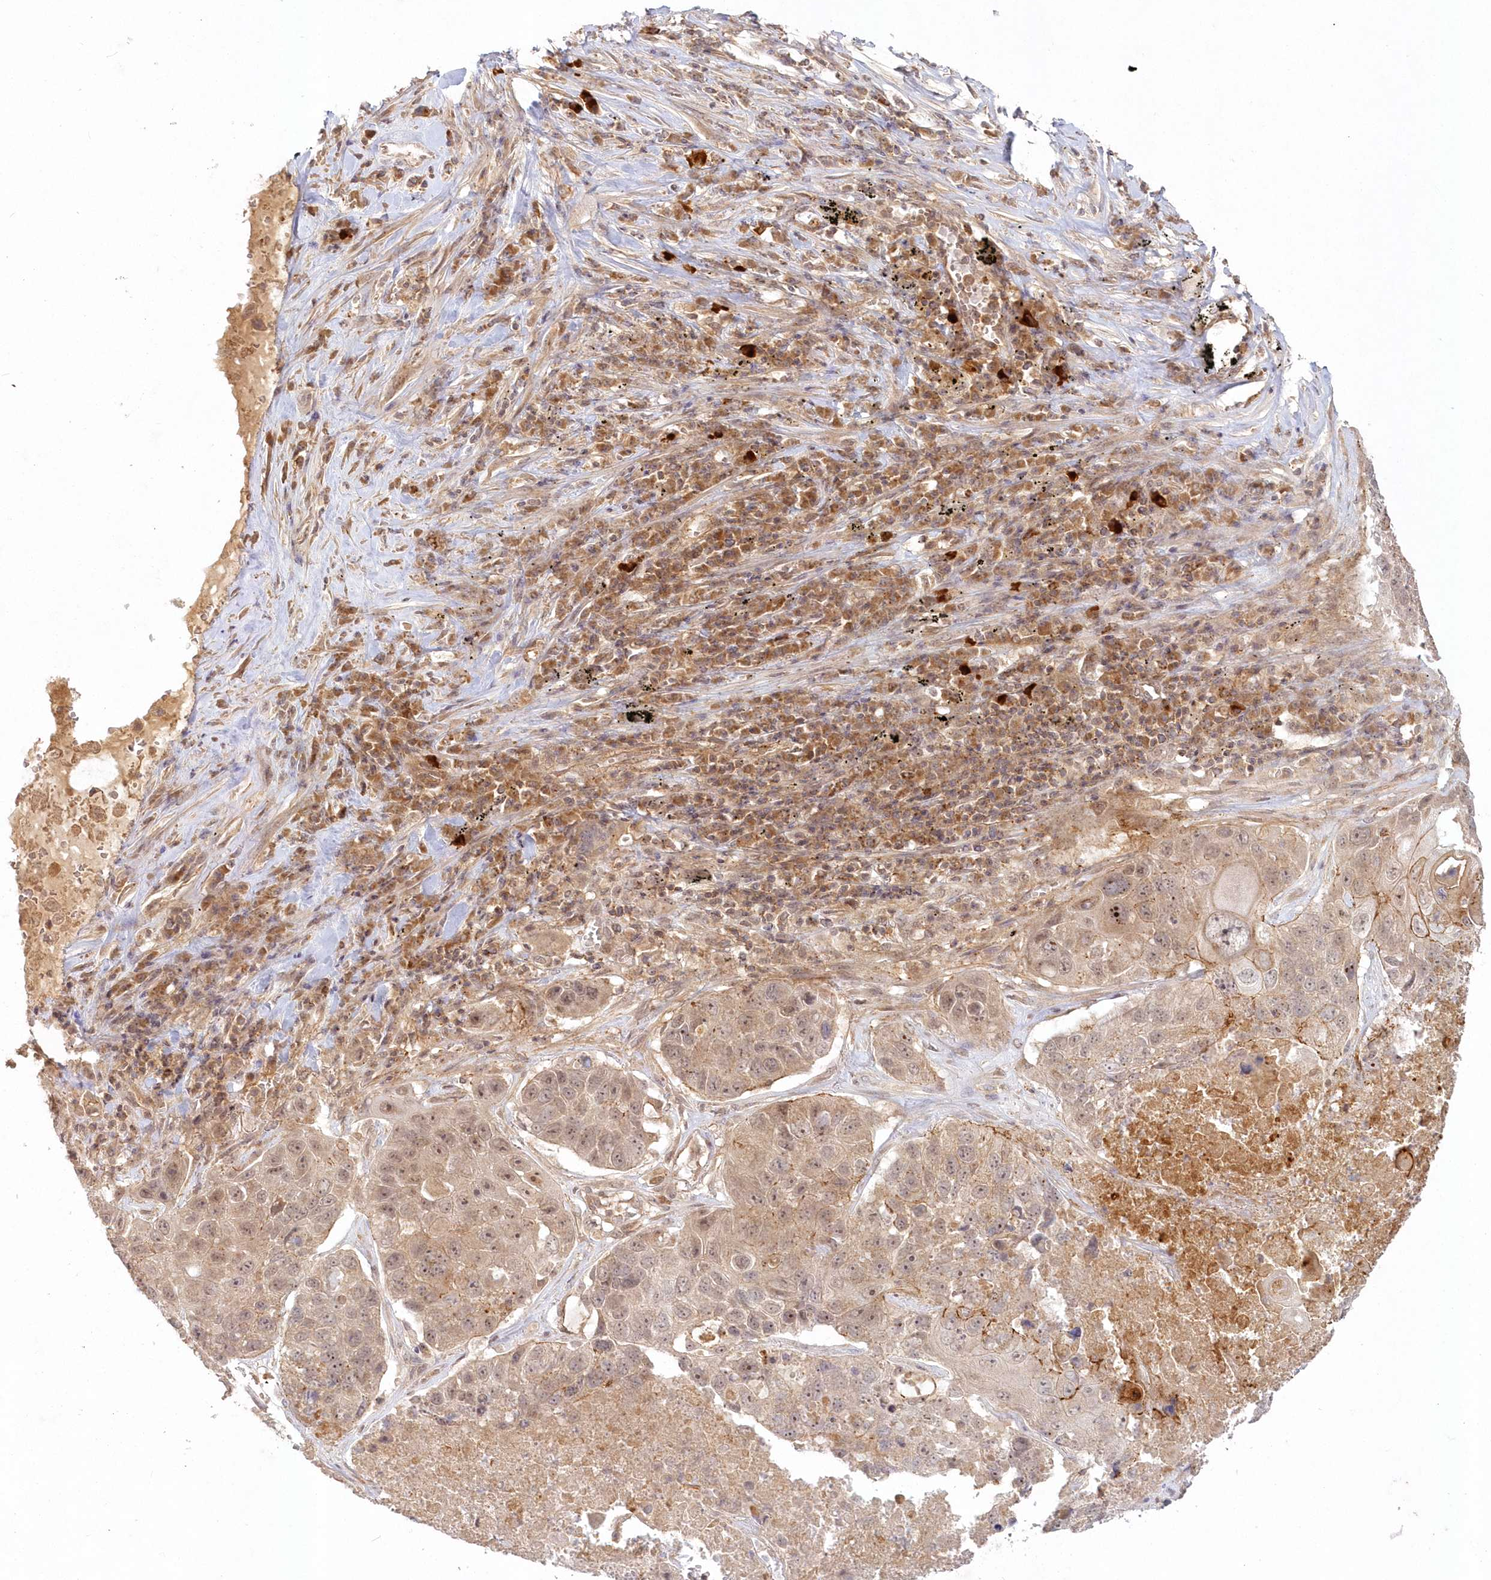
{"staining": {"intensity": "moderate", "quantity": ">75%", "location": "cytoplasmic/membranous,nuclear"}, "tissue": "lung cancer", "cell_type": "Tumor cells", "image_type": "cancer", "snomed": [{"axis": "morphology", "description": "Squamous cell carcinoma, NOS"}, {"axis": "topography", "description": "Lung"}], "caption": "Lung cancer stained for a protein (brown) exhibits moderate cytoplasmic/membranous and nuclear positive staining in approximately >75% of tumor cells.", "gene": "TOGARAM2", "patient": {"sex": "male", "age": 61}}